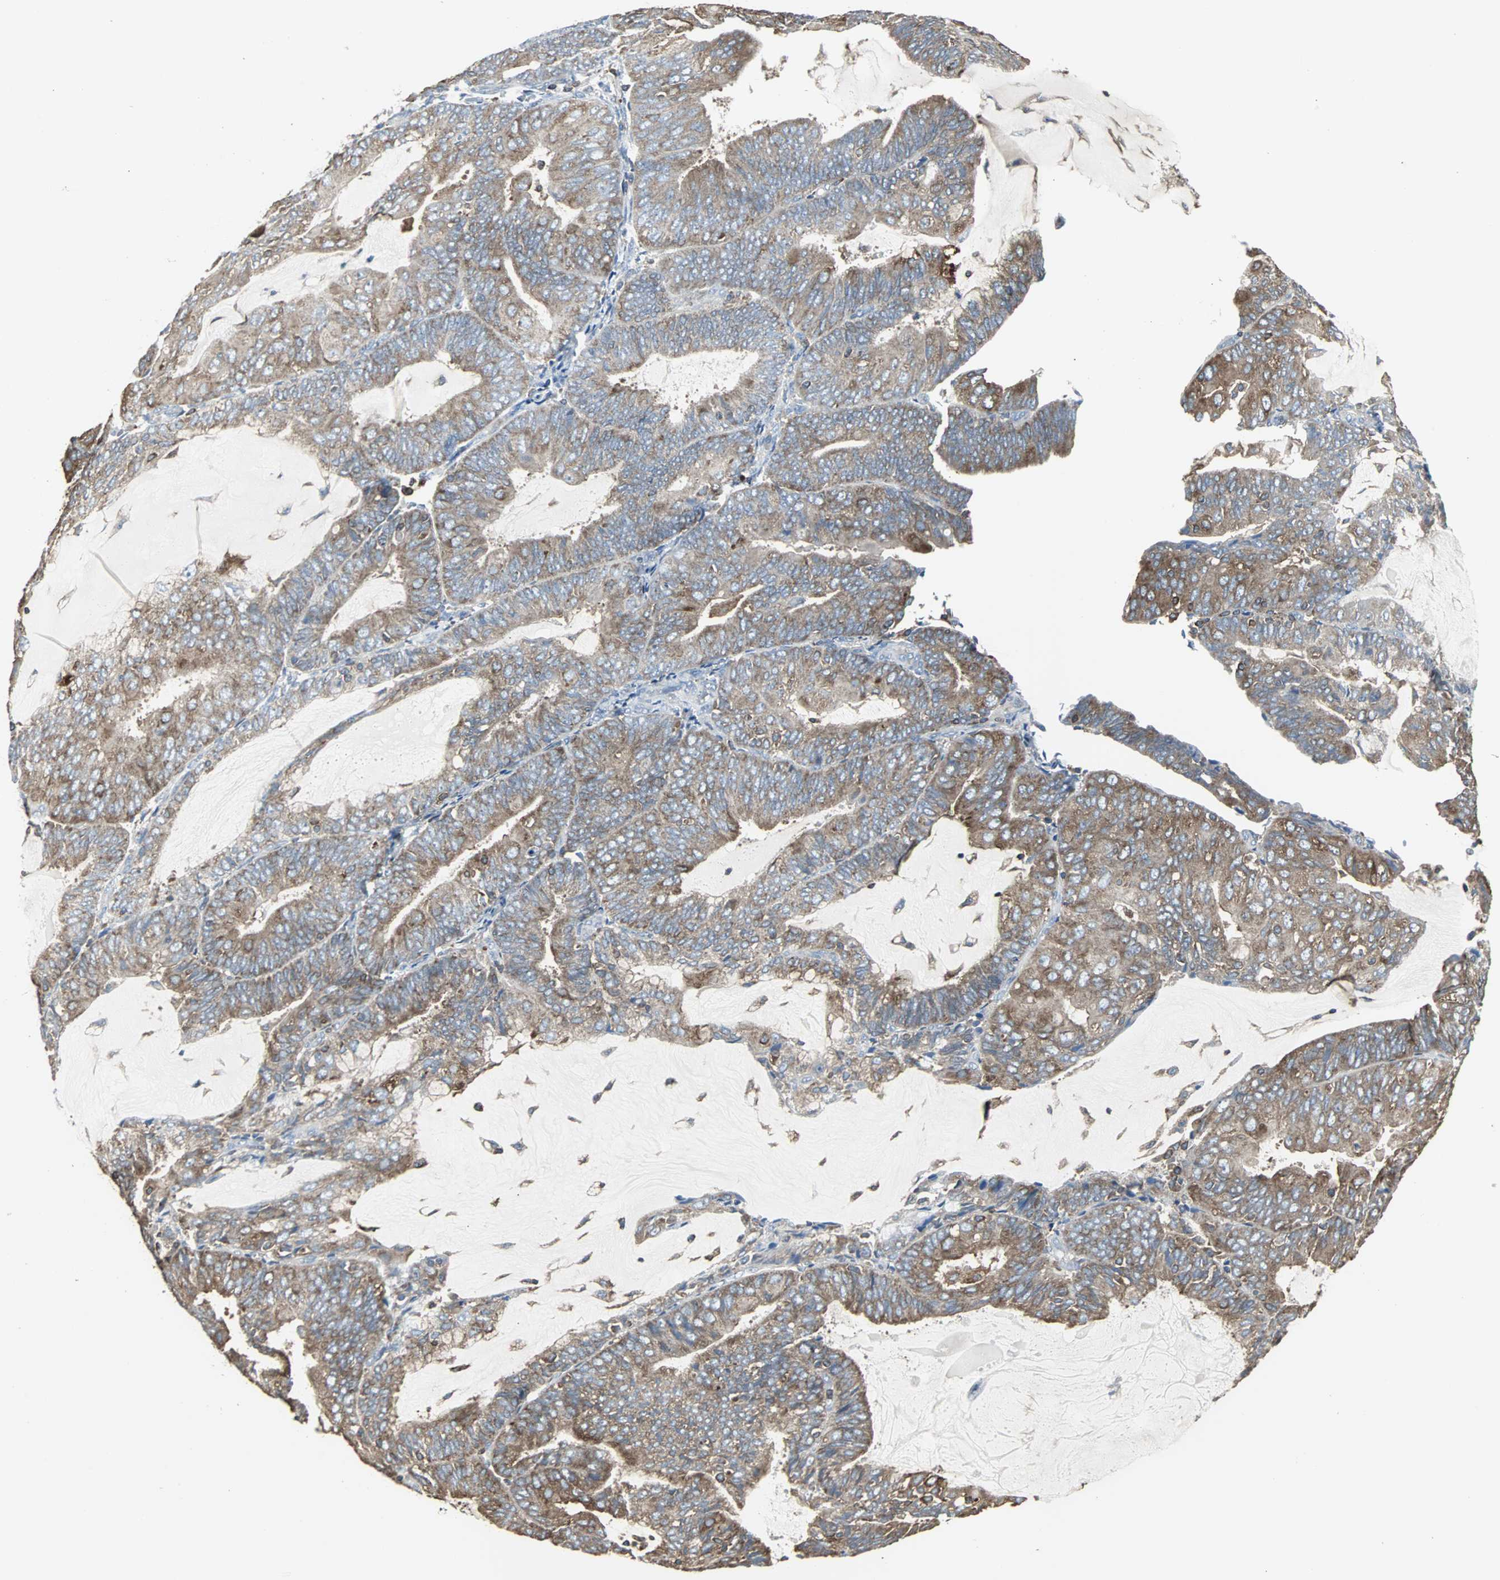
{"staining": {"intensity": "moderate", "quantity": ">75%", "location": "cytoplasmic/membranous"}, "tissue": "endometrial cancer", "cell_type": "Tumor cells", "image_type": "cancer", "snomed": [{"axis": "morphology", "description": "Adenocarcinoma, NOS"}, {"axis": "topography", "description": "Endometrium"}], "caption": "Human endometrial cancer stained for a protein (brown) displays moderate cytoplasmic/membranous positive staining in approximately >75% of tumor cells.", "gene": "LRRFIP1", "patient": {"sex": "female", "age": 81}}